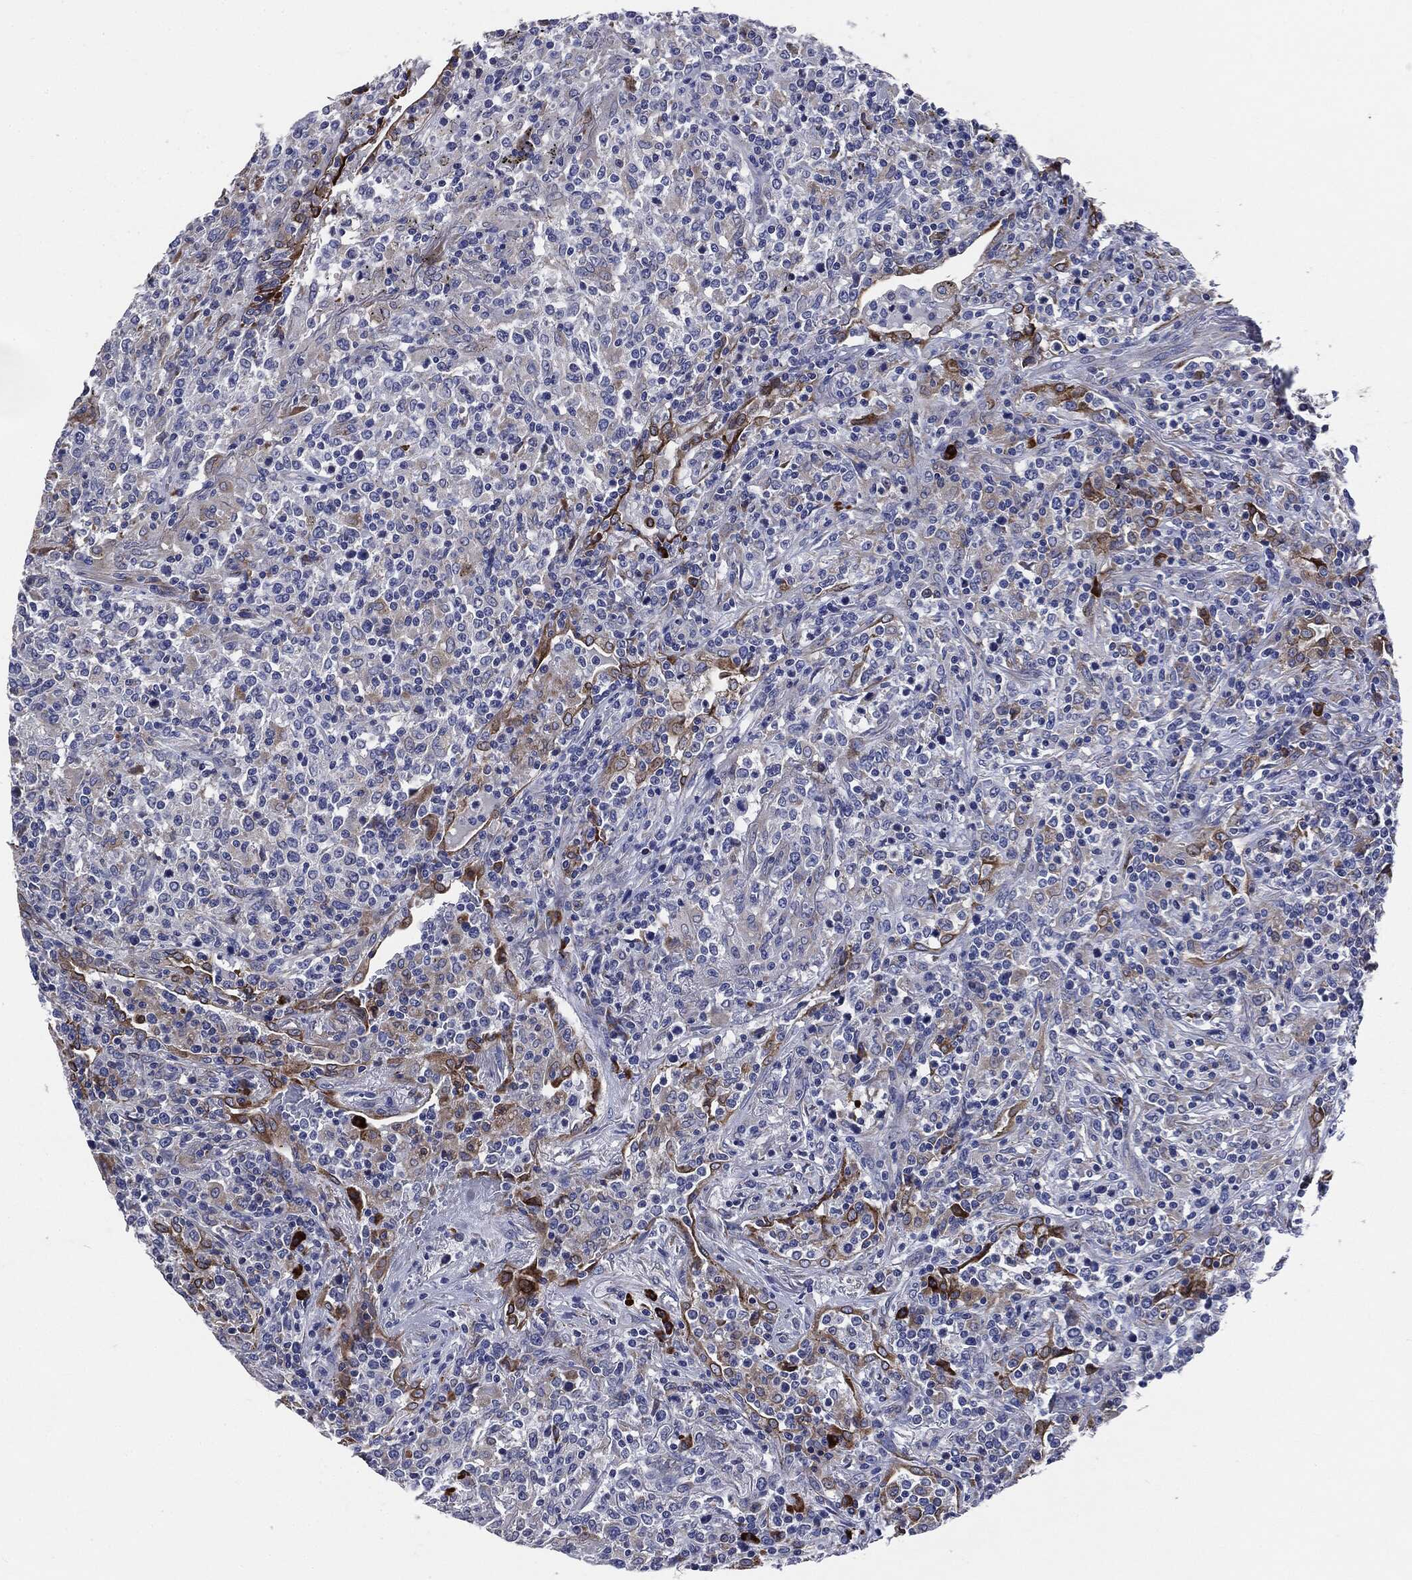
{"staining": {"intensity": "negative", "quantity": "none", "location": "none"}, "tissue": "lymphoma", "cell_type": "Tumor cells", "image_type": "cancer", "snomed": [{"axis": "morphology", "description": "Malignant lymphoma, non-Hodgkin's type, High grade"}, {"axis": "topography", "description": "Lung"}], "caption": "An immunohistochemistry (IHC) histopathology image of high-grade malignant lymphoma, non-Hodgkin's type is shown. There is no staining in tumor cells of high-grade malignant lymphoma, non-Hodgkin's type.", "gene": "PTGS2", "patient": {"sex": "male", "age": 79}}